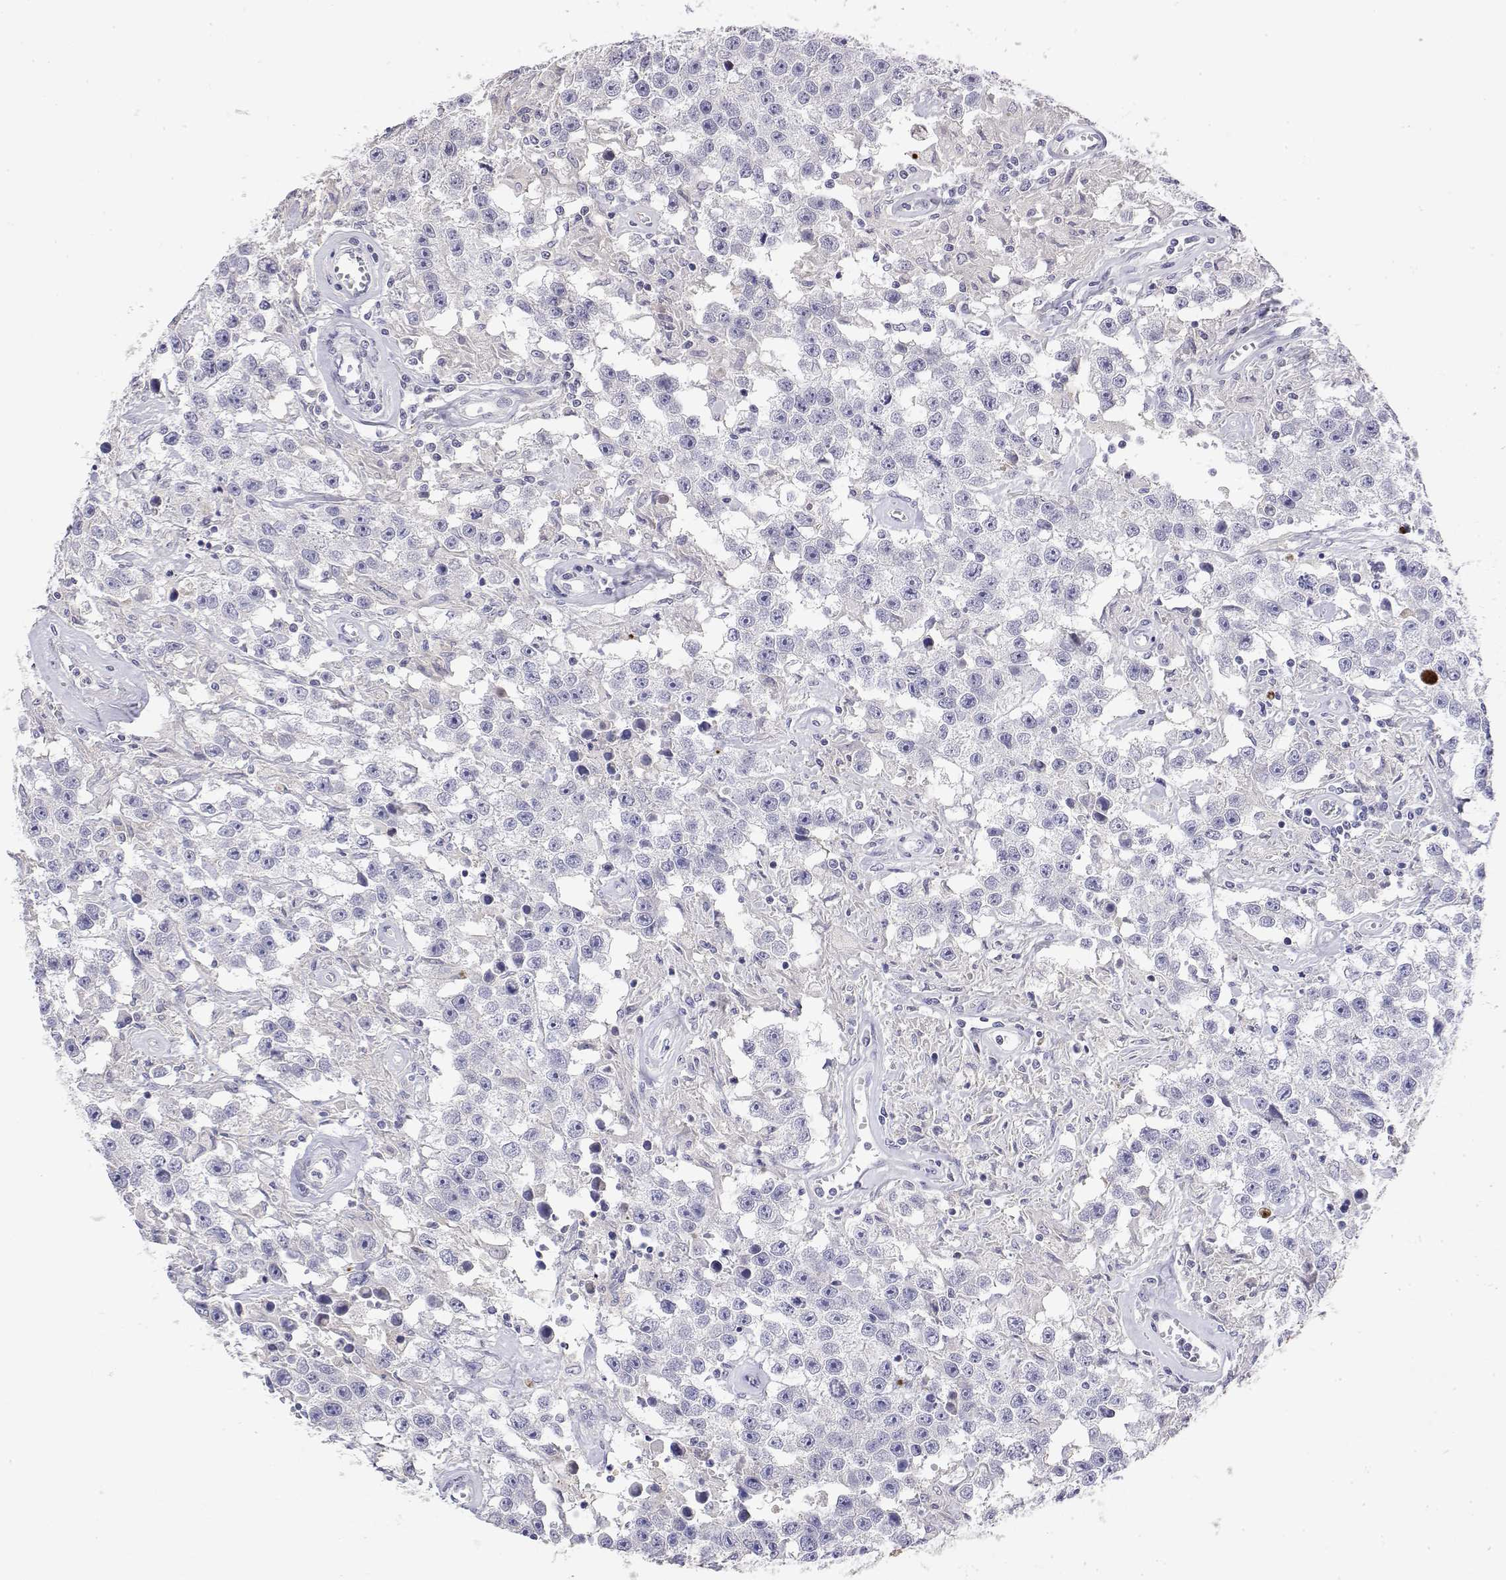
{"staining": {"intensity": "negative", "quantity": "none", "location": "none"}, "tissue": "testis cancer", "cell_type": "Tumor cells", "image_type": "cancer", "snomed": [{"axis": "morphology", "description": "Seminoma, NOS"}, {"axis": "topography", "description": "Testis"}], "caption": "IHC histopathology image of neoplastic tissue: human testis cancer (seminoma) stained with DAB (3,3'-diaminobenzidine) demonstrates no significant protein positivity in tumor cells.", "gene": "GGACT", "patient": {"sex": "male", "age": 43}}